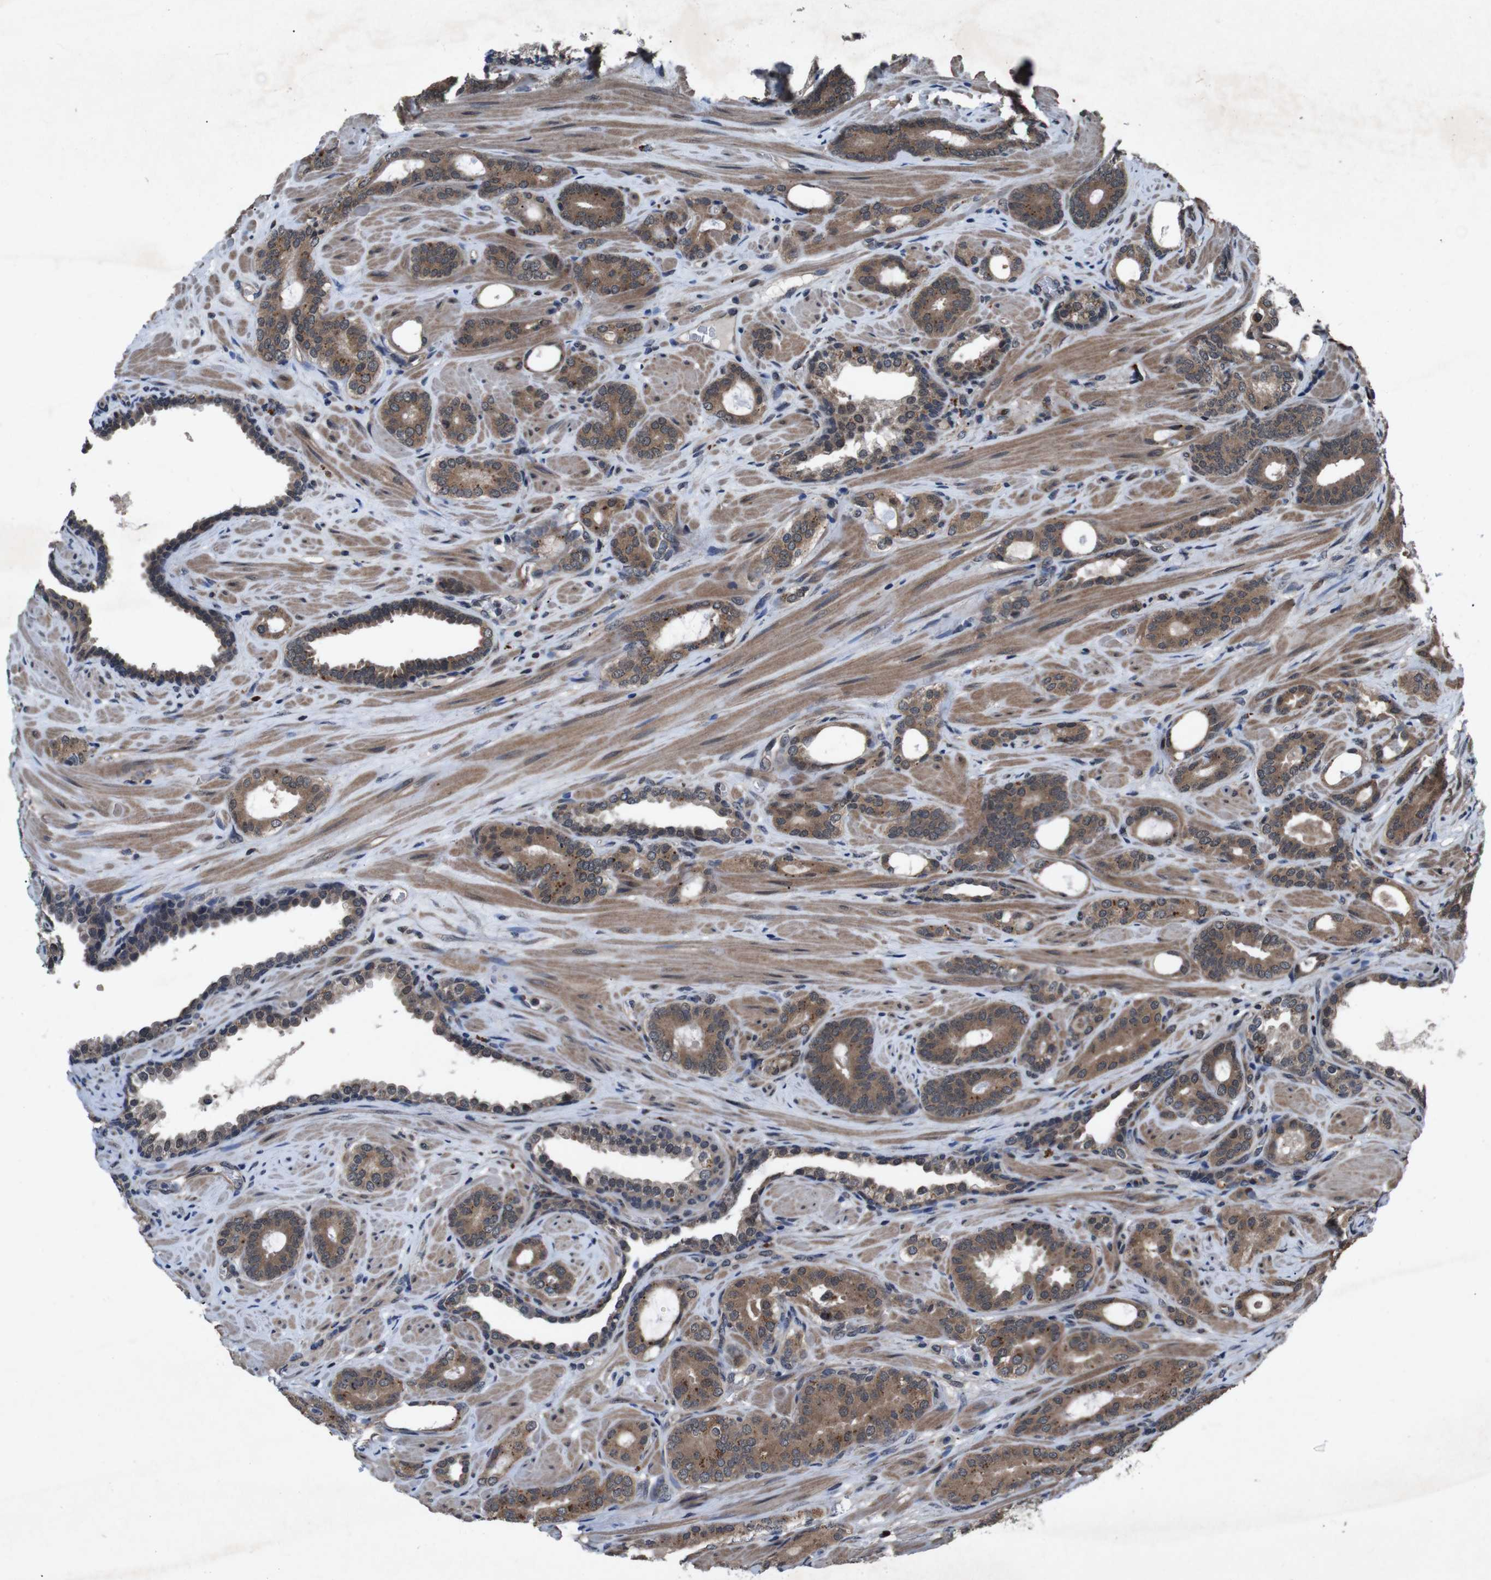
{"staining": {"intensity": "moderate", "quantity": ">75%", "location": "cytoplasmic/membranous"}, "tissue": "prostate cancer", "cell_type": "Tumor cells", "image_type": "cancer", "snomed": [{"axis": "morphology", "description": "Adenocarcinoma, Low grade"}, {"axis": "topography", "description": "Prostate"}], "caption": "Immunohistochemistry (IHC) photomicrograph of neoplastic tissue: adenocarcinoma (low-grade) (prostate) stained using IHC demonstrates medium levels of moderate protein expression localized specifically in the cytoplasmic/membranous of tumor cells, appearing as a cytoplasmic/membranous brown color.", "gene": "SOCS1", "patient": {"sex": "male", "age": 63}}